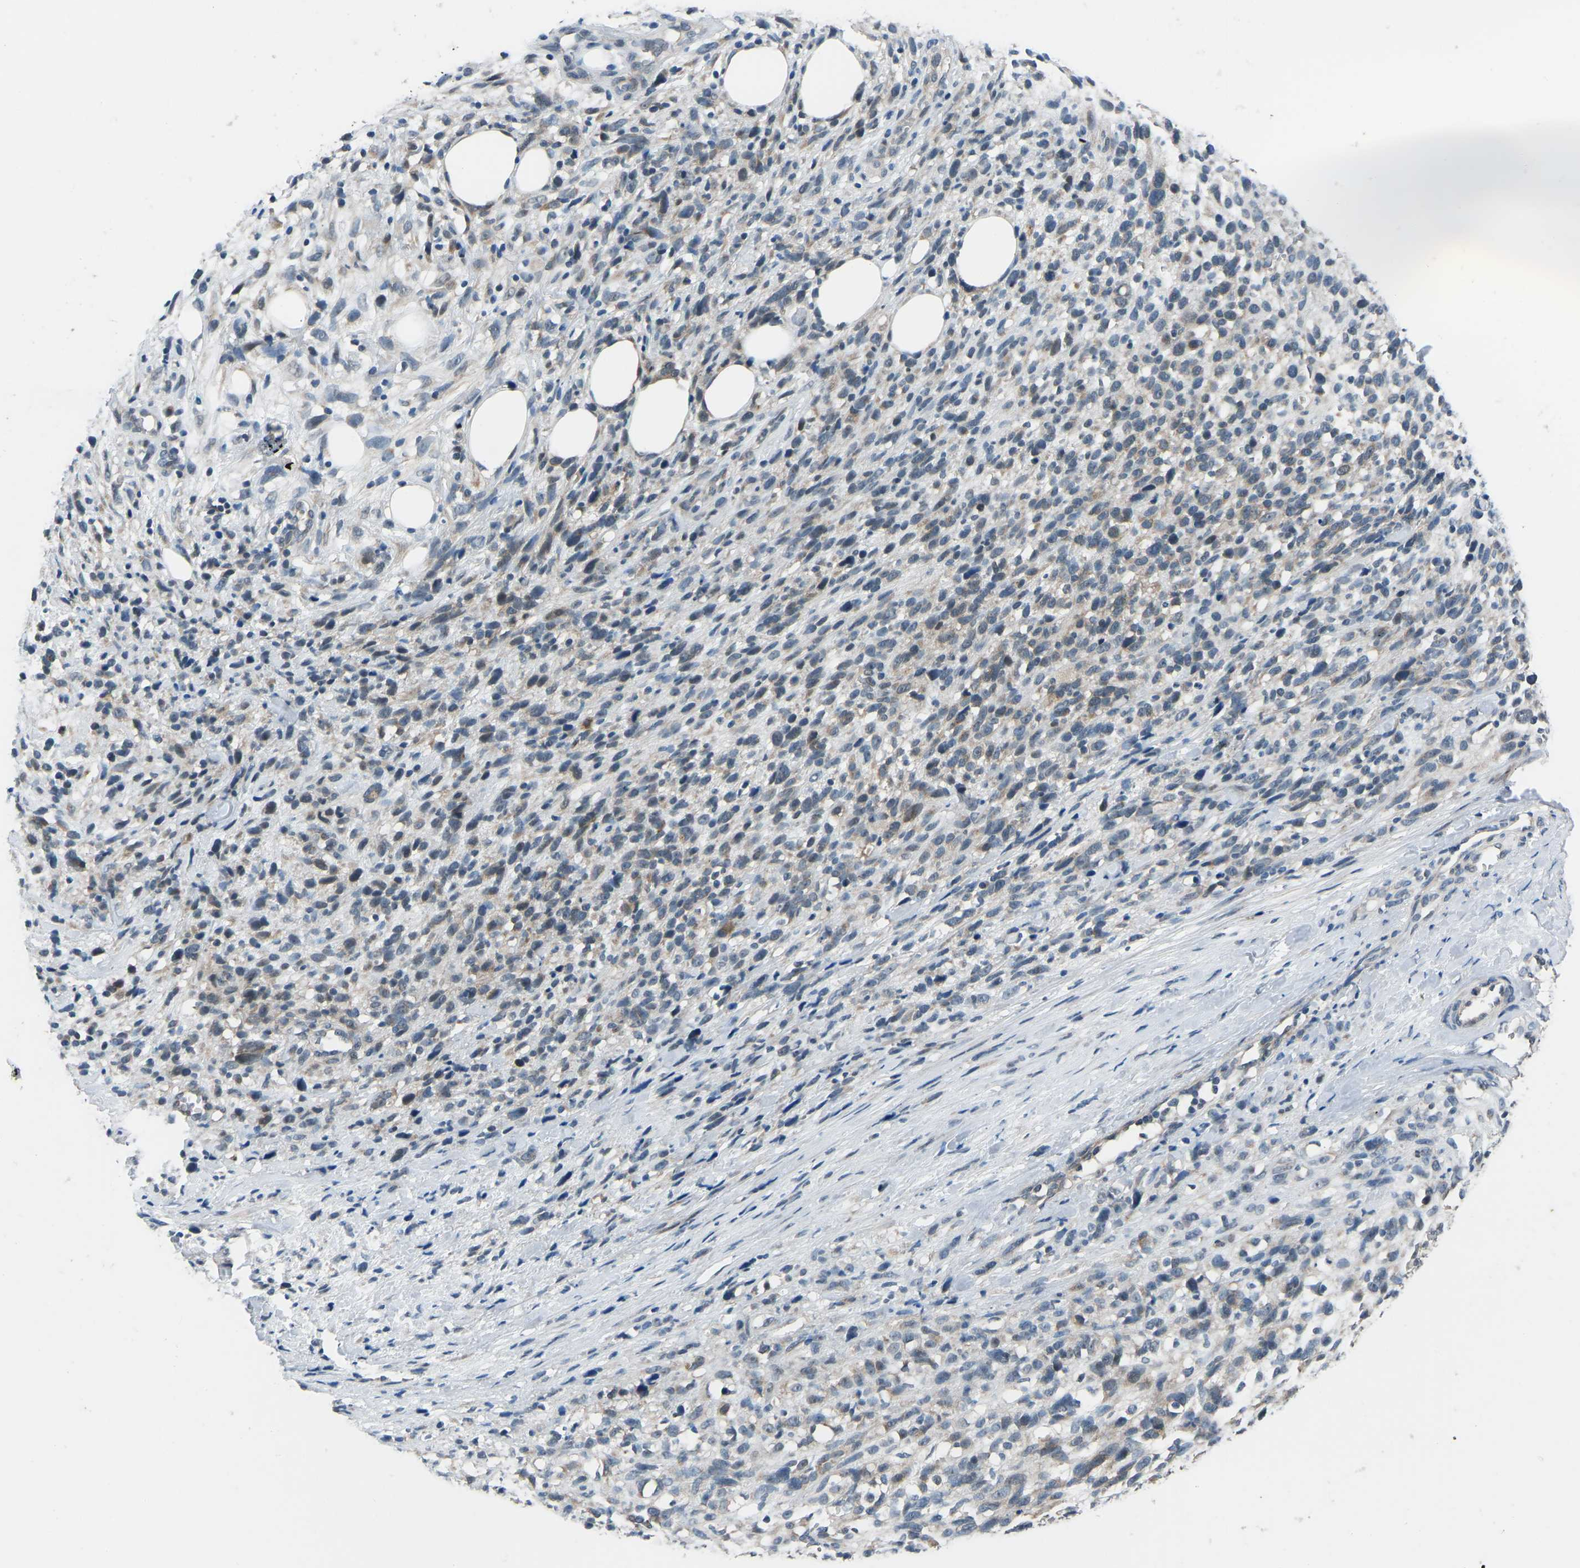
{"staining": {"intensity": "weak", "quantity": "<25%", "location": "cytoplasmic/membranous"}, "tissue": "melanoma", "cell_type": "Tumor cells", "image_type": "cancer", "snomed": [{"axis": "morphology", "description": "Malignant melanoma, NOS"}, {"axis": "topography", "description": "Skin"}], "caption": "A histopathology image of malignant melanoma stained for a protein reveals no brown staining in tumor cells.", "gene": "CDK2AP1", "patient": {"sex": "female", "age": 55}}